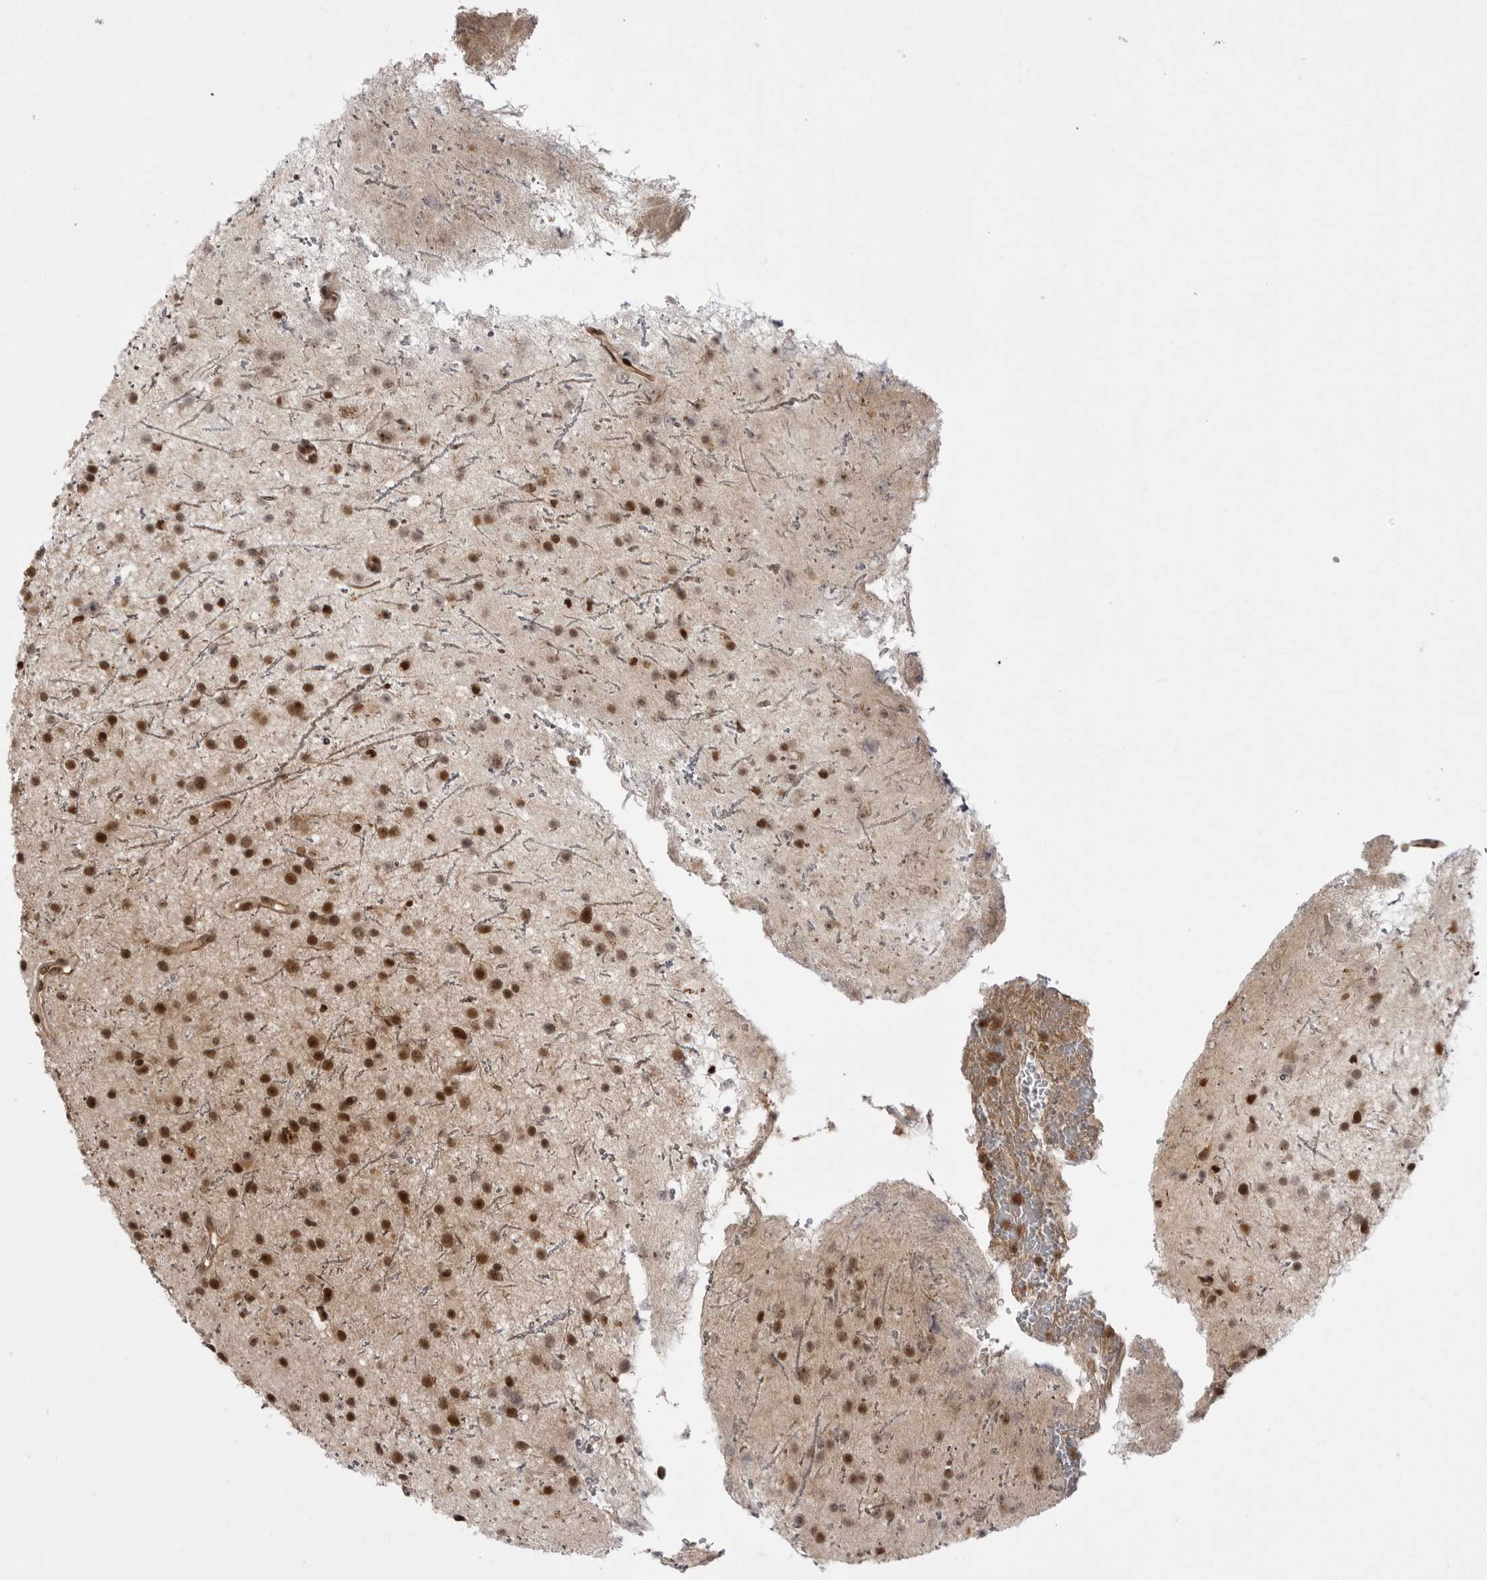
{"staining": {"intensity": "strong", "quantity": ">75%", "location": "nuclear"}, "tissue": "glioma", "cell_type": "Tumor cells", "image_type": "cancer", "snomed": [{"axis": "morphology", "description": "Glioma, malignant, Low grade"}, {"axis": "topography", "description": "Cerebral cortex"}], "caption": "The photomicrograph reveals staining of glioma, revealing strong nuclear protein positivity (brown color) within tumor cells.", "gene": "PTK2B", "patient": {"sex": "female", "age": 39}}